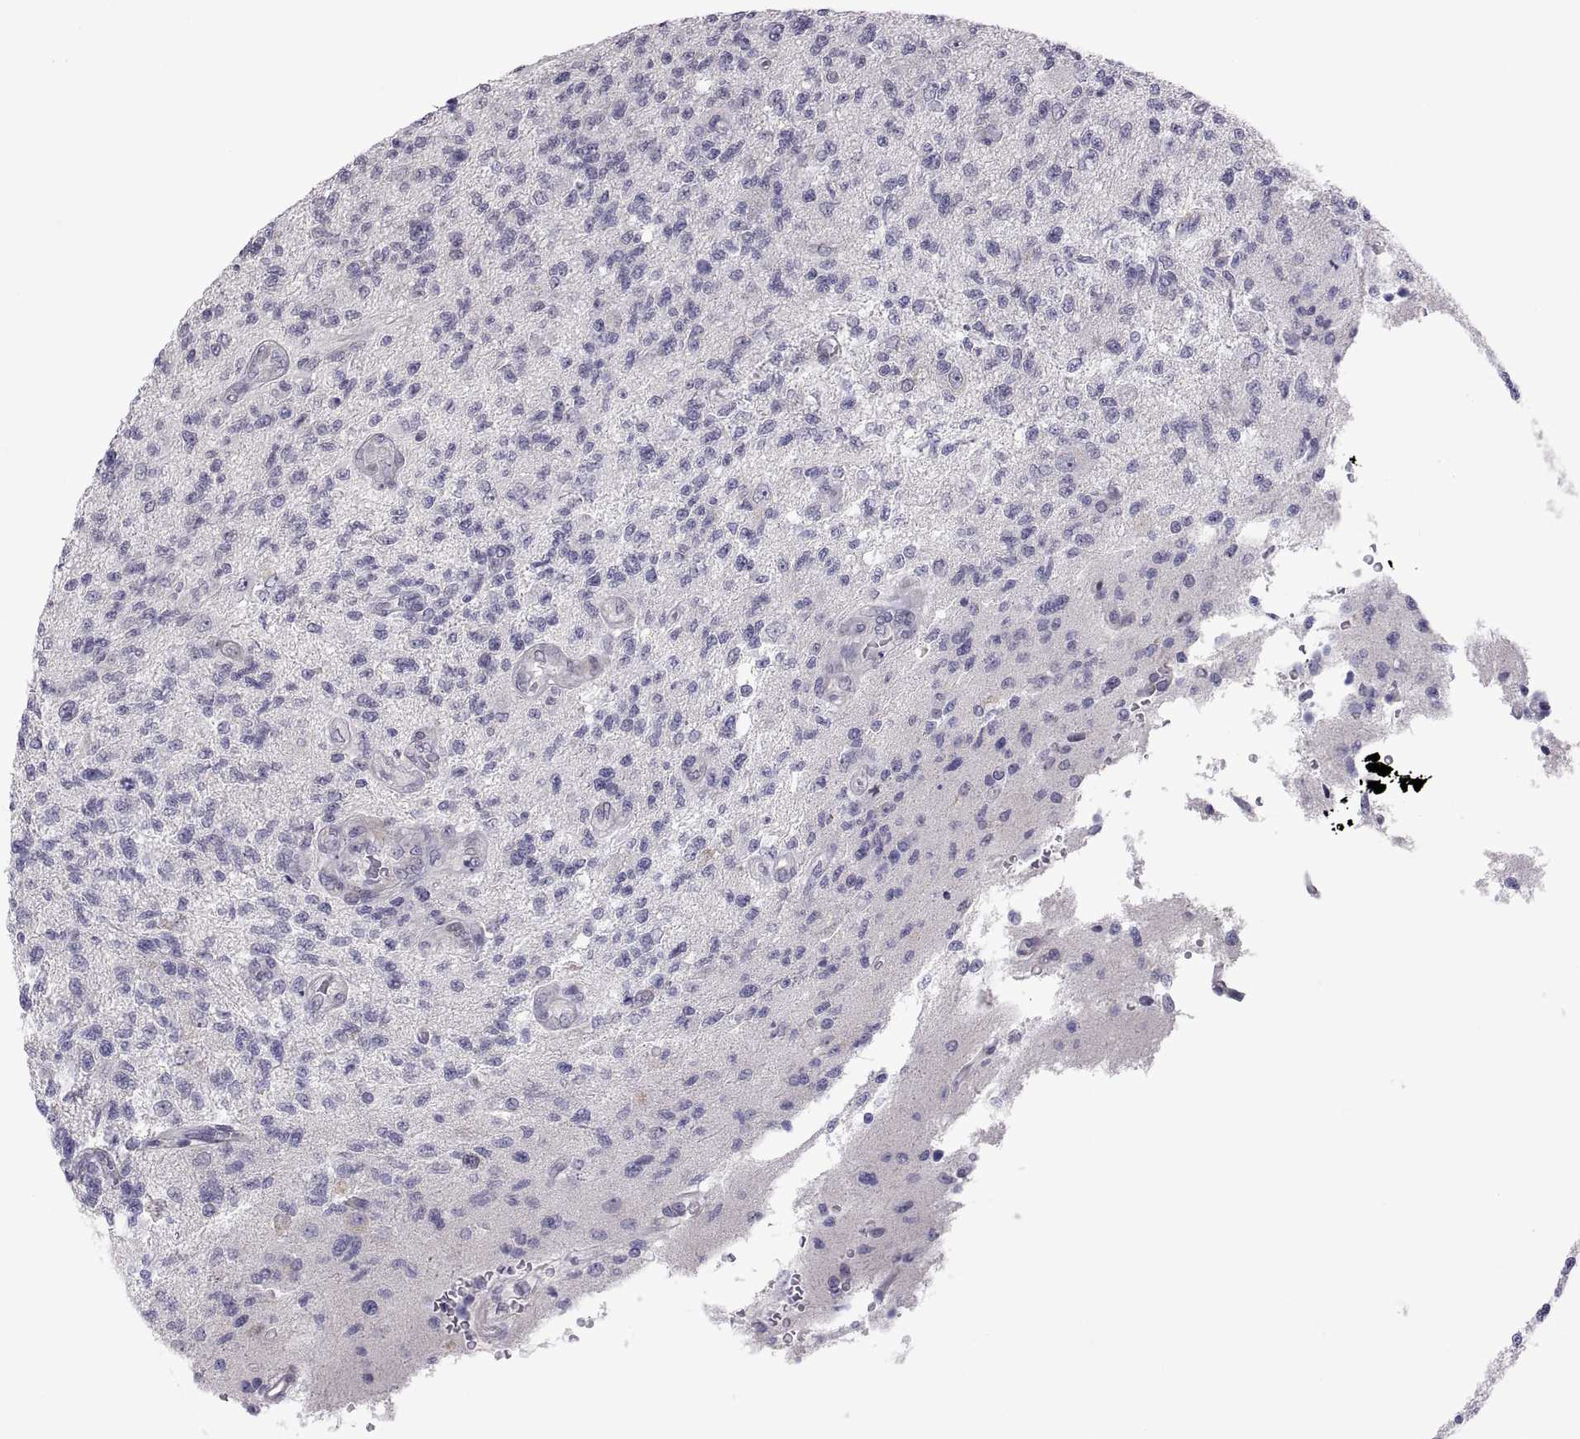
{"staining": {"intensity": "negative", "quantity": "none", "location": "none"}, "tissue": "glioma", "cell_type": "Tumor cells", "image_type": "cancer", "snomed": [{"axis": "morphology", "description": "Glioma, malignant, High grade"}, {"axis": "topography", "description": "Brain"}], "caption": "This is a photomicrograph of immunohistochemistry staining of malignant glioma (high-grade), which shows no positivity in tumor cells.", "gene": "FAM170A", "patient": {"sex": "male", "age": 56}}